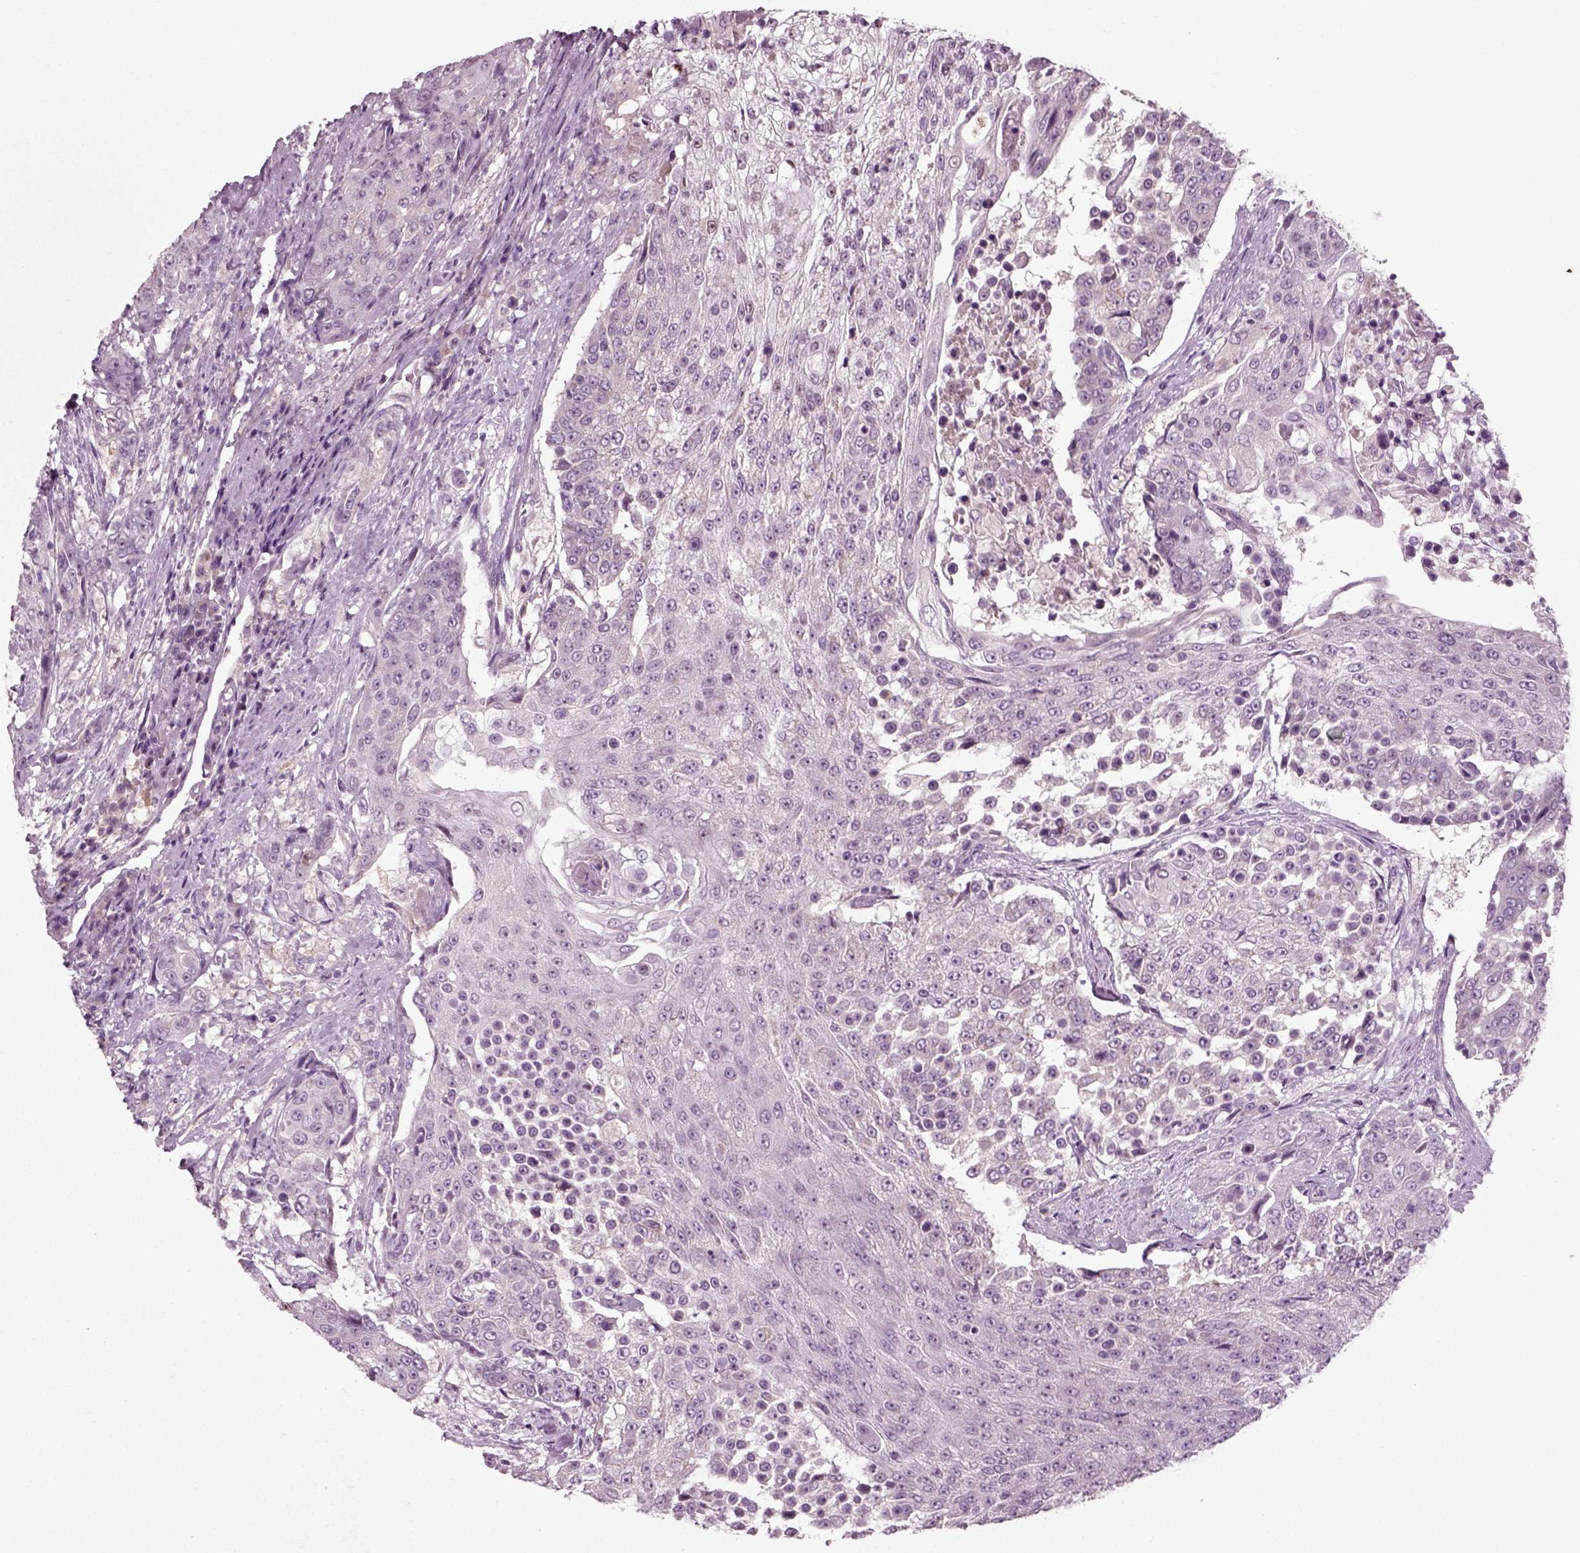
{"staining": {"intensity": "negative", "quantity": "none", "location": "none"}, "tissue": "urothelial cancer", "cell_type": "Tumor cells", "image_type": "cancer", "snomed": [{"axis": "morphology", "description": "Urothelial carcinoma, High grade"}, {"axis": "topography", "description": "Urinary bladder"}], "caption": "The immunohistochemistry (IHC) photomicrograph has no significant positivity in tumor cells of urothelial carcinoma (high-grade) tissue.", "gene": "RND2", "patient": {"sex": "female", "age": 63}}